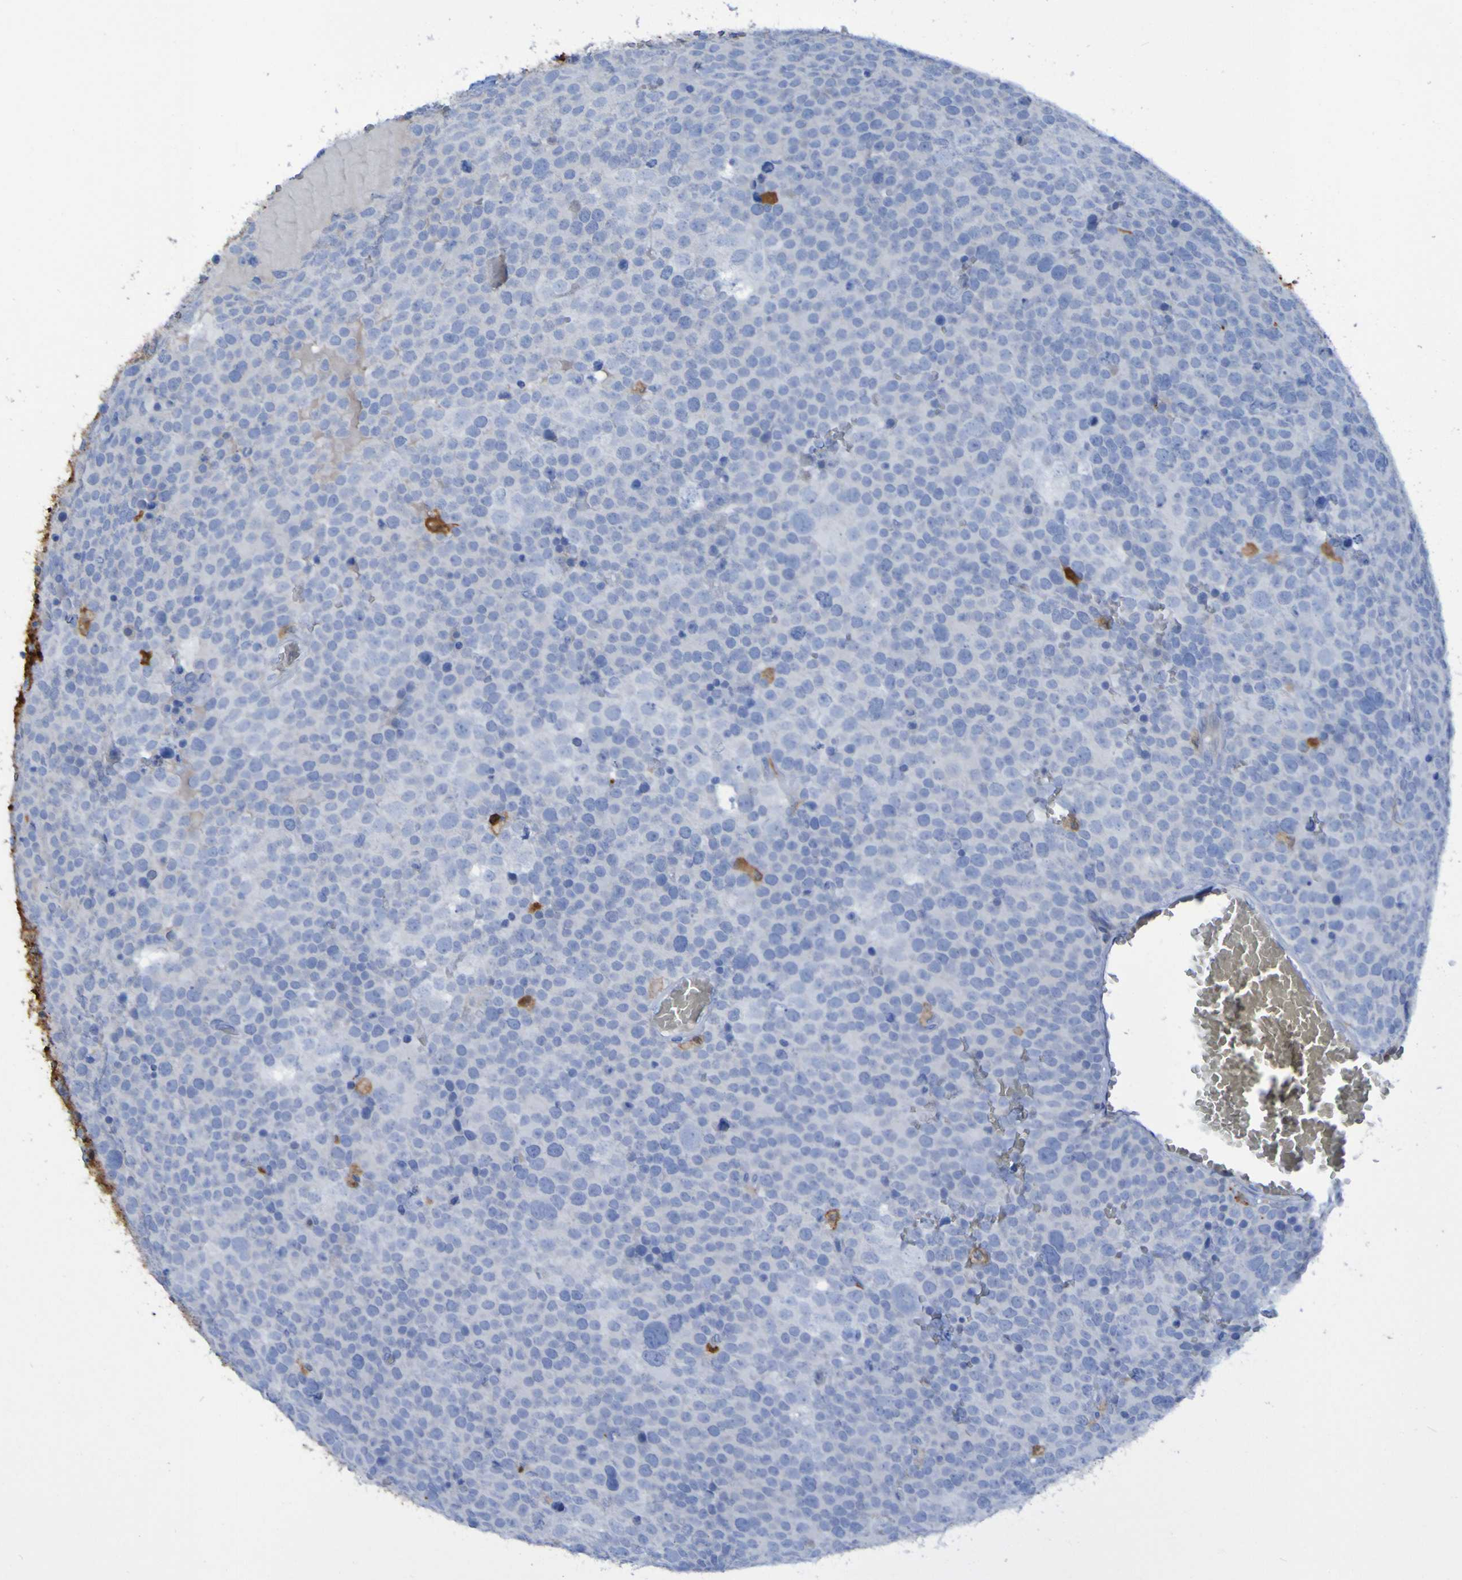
{"staining": {"intensity": "negative", "quantity": "none", "location": "none"}, "tissue": "testis cancer", "cell_type": "Tumor cells", "image_type": "cancer", "snomed": [{"axis": "morphology", "description": "Seminoma, NOS"}, {"axis": "topography", "description": "Testis"}], "caption": "Seminoma (testis) was stained to show a protein in brown. There is no significant expression in tumor cells.", "gene": "MPPE1", "patient": {"sex": "male", "age": 71}}